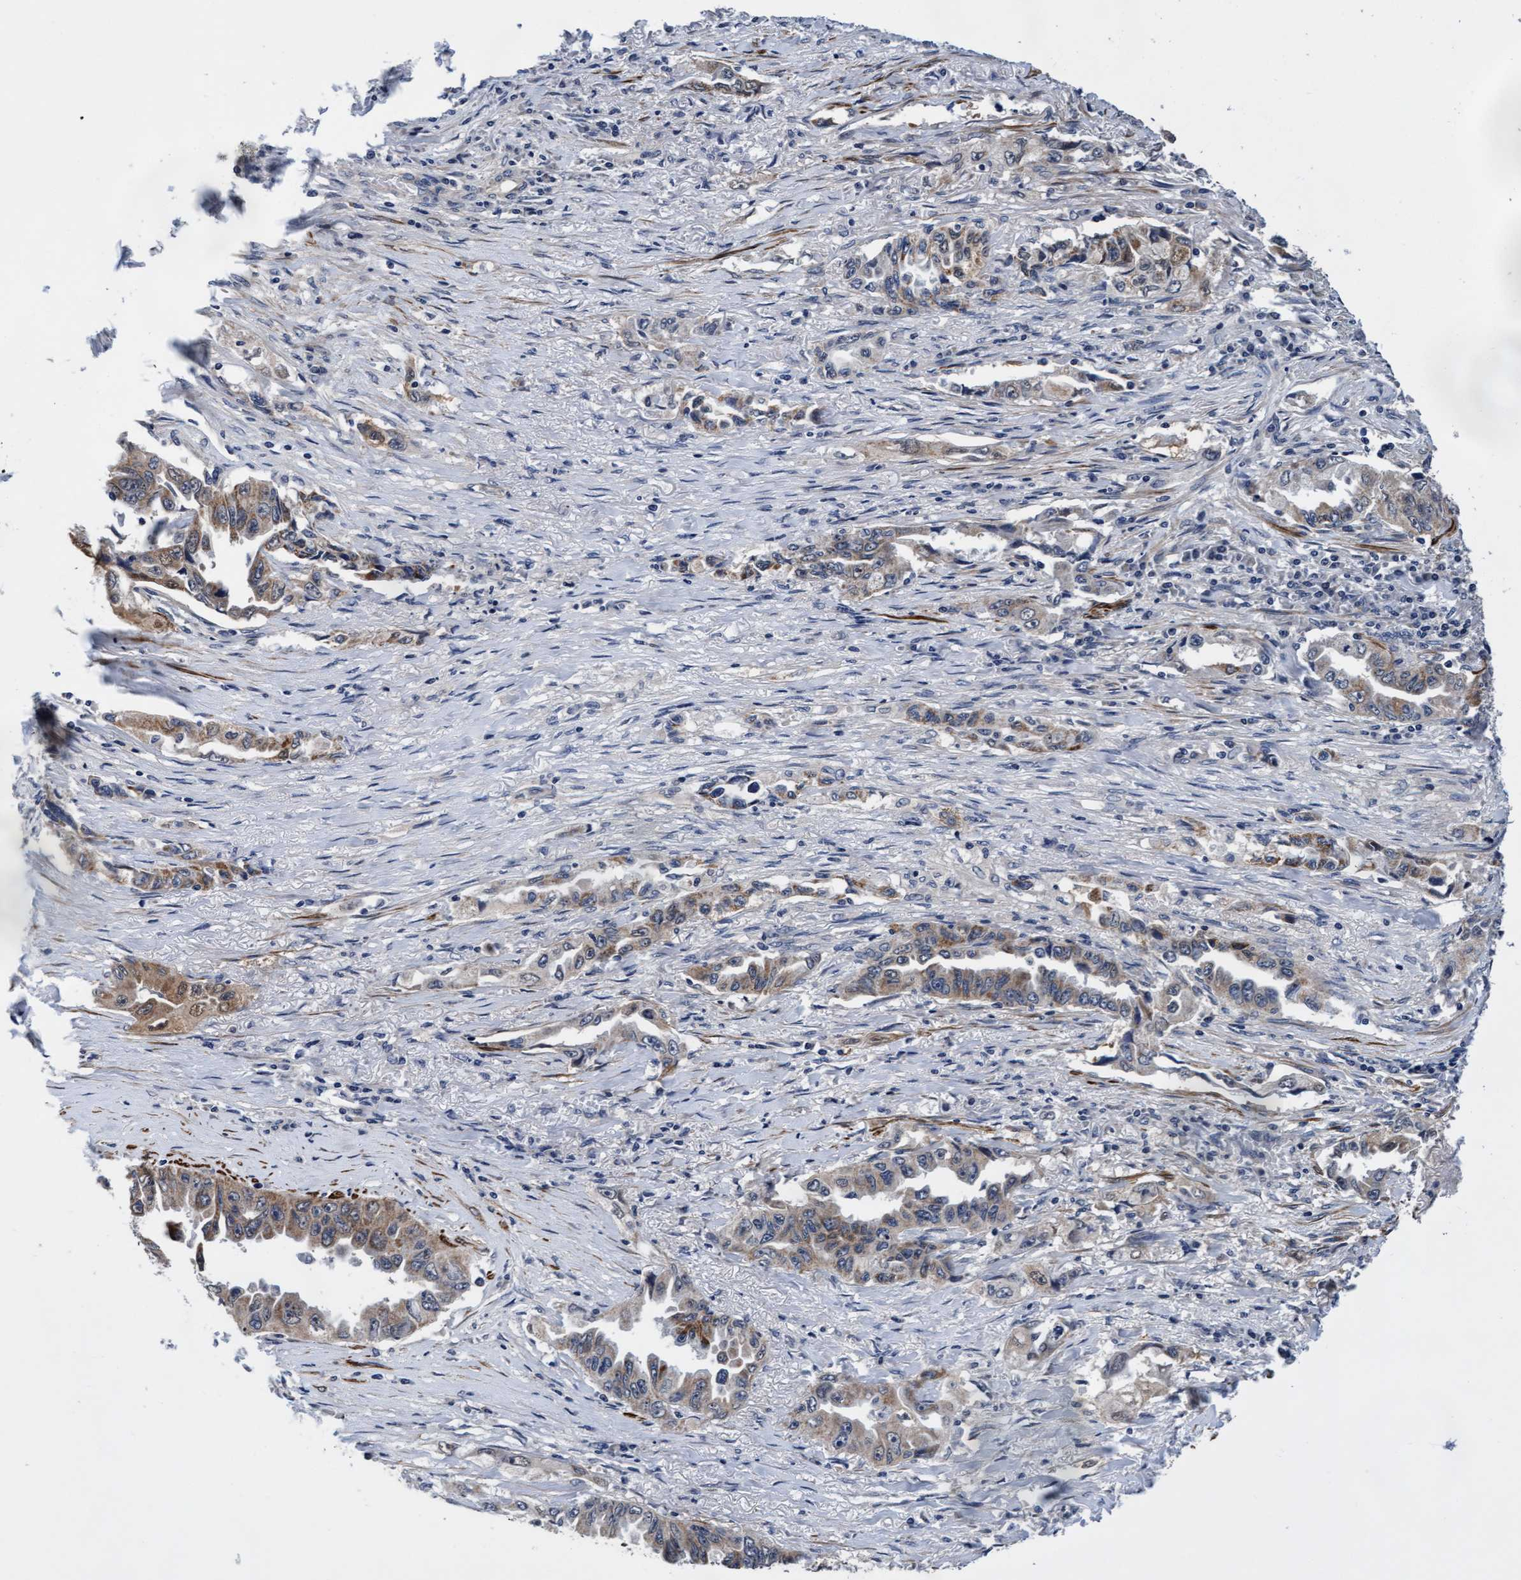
{"staining": {"intensity": "moderate", "quantity": ">75%", "location": "cytoplasmic/membranous"}, "tissue": "lung cancer", "cell_type": "Tumor cells", "image_type": "cancer", "snomed": [{"axis": "morphology", "description": "Adenocarcinoma, NOS"}, {"axis": "topography", "description": "Lung"}], "caption": "Lung cancer (adenocarcinoma) stained with a brown dye shows moderate cytoplasmic/membranous positive expression in approximately >75% of tumor cells.", "gene": "EFCAB13", "patient": {"sex": "female", "age": 51}}